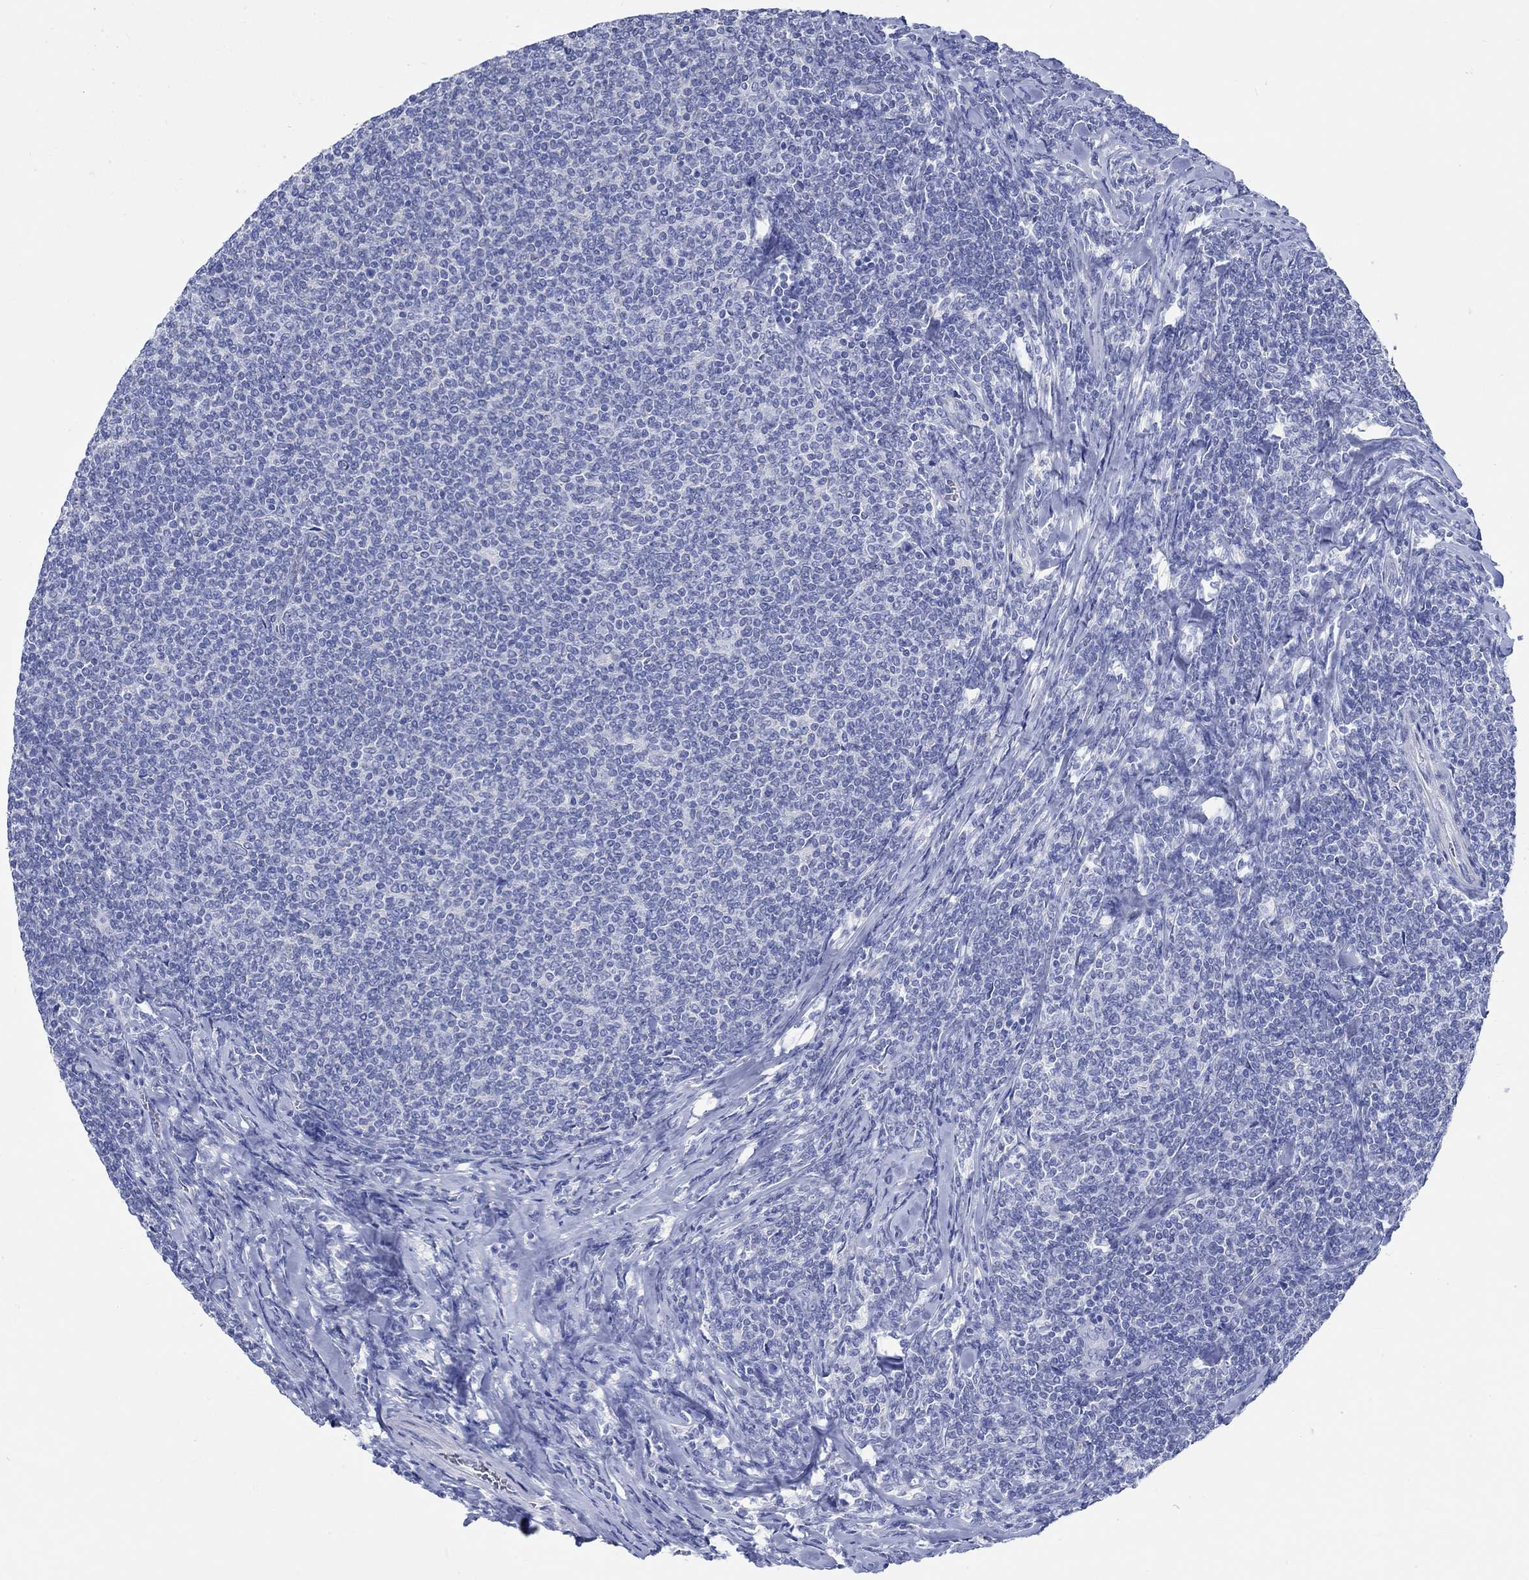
{"staining": {"intensity": "negative", "quantity": "none", "location": "none"}, "tissue": "lymphoma", "cell_type": "Tumor cells", "image_type": "cancer", "snomed": [{"axis": "morphology", "description": "Malignant lymphoma, non-Hodgkin's type, Low grade"}, {"axis": "topography", "description": "Lymph node"}], "caption": "An immunohistochemistry (IHC) histopathology image of malignant lymphoma, non-Hodgkin's type (low-grade) is shown. There is no staining in tumor cells of malignant lymphoma, non-Hodgkin's type (low-grade).", "gene": "CPLX2", "patient": {"sex": "male", "age": 52}}